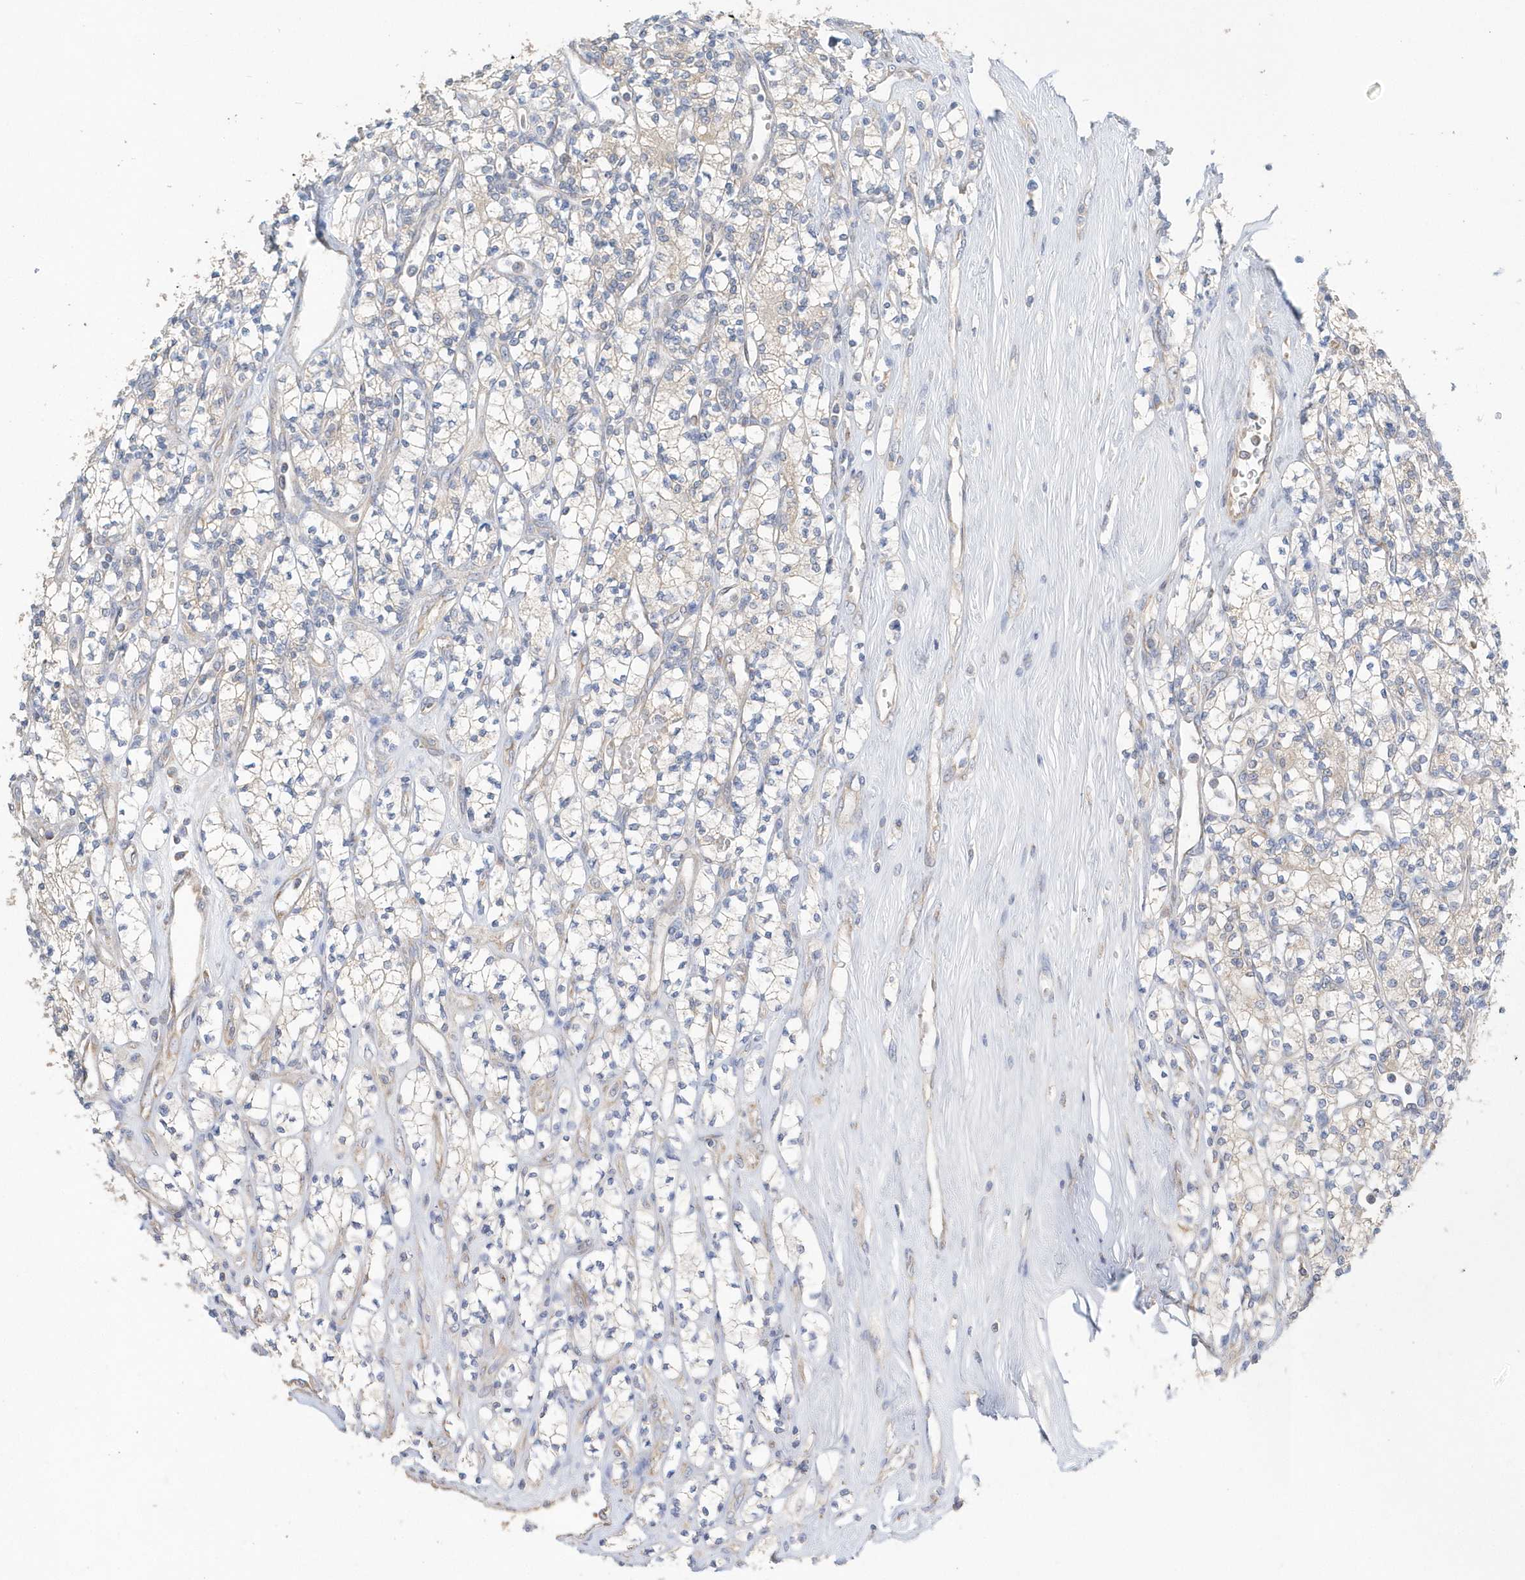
{"staining": {"intensity": "weak", "quantity": "<25%", "location": "cytoplasmic/membranous"}, "tissue": "renal cancer", "cell_type": "Tumor cells", "image_type": "cancer", "snomed": [{"axis": "morphology", "description": "Adenocarcinoma, NOS"}, {"axis": "topography", "description": "Kidney"}], "caption": "The immunohistochemistry photomicrograph has no significant positivity in tumor cells of renal cancer (adenocarcinoma) tissue. (DAB (3,3'-diaminobenzidine) immunohistochemistry visualized using brightfield microscopy, high magnification).", "gene": "SPATA5", "patient": {"sex": "male", "age": 77}}